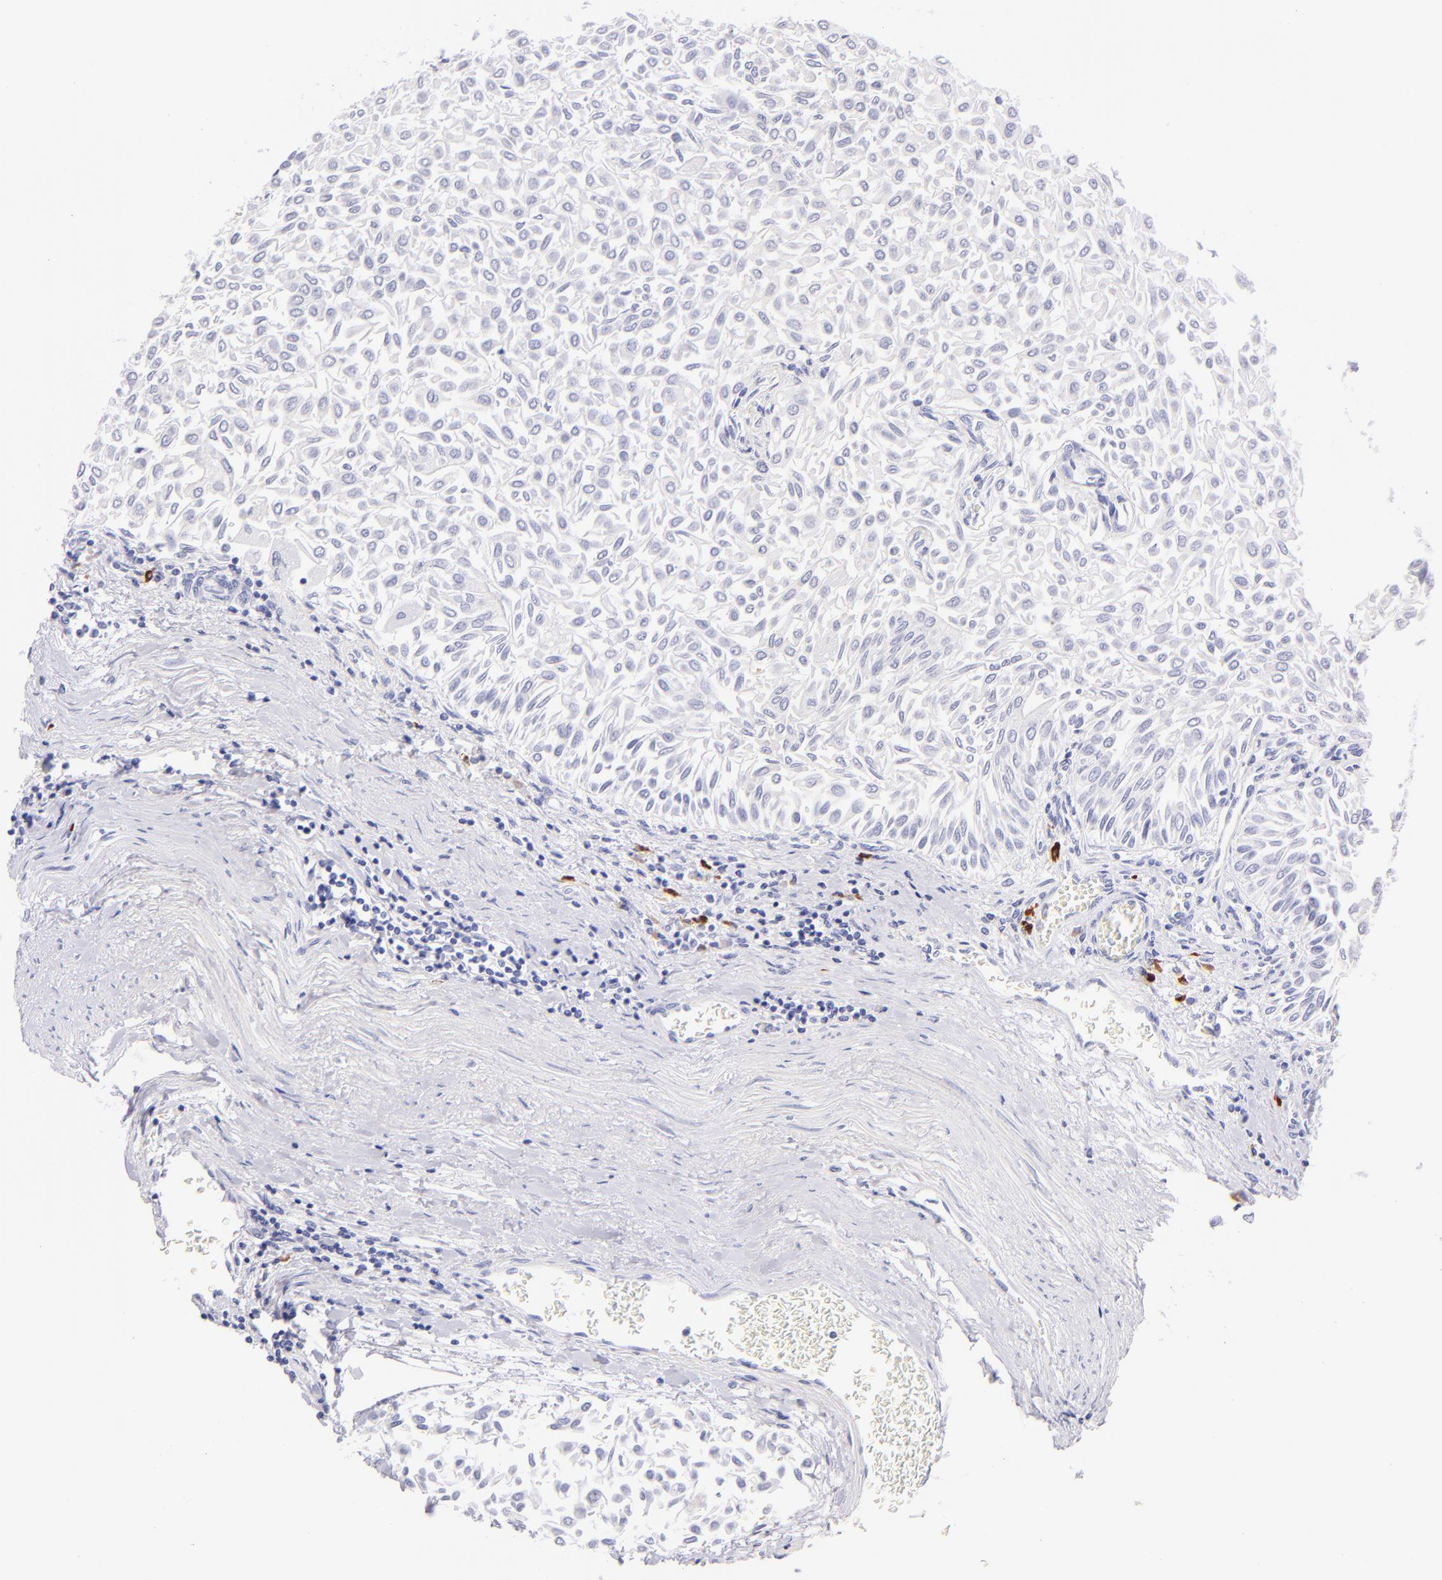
{"staining": {"intensity": "negative", "quantity": "none", "location": "none"}, "tissue": "urothelial cancer", "cell_type": "Tumor cells", "image_type": "cancer", "snomed": [{"axis": "morphology", "description": "Urothelial carcinoma, Low grade"}, {"axis": "topography", "description": "Urinary bladder"}], "caption": "Tumor cells show no significant expression in low-grade urothelial carcinoma.", "gene": "SDC1", "patient": {"sex": "male", "age": 64}}